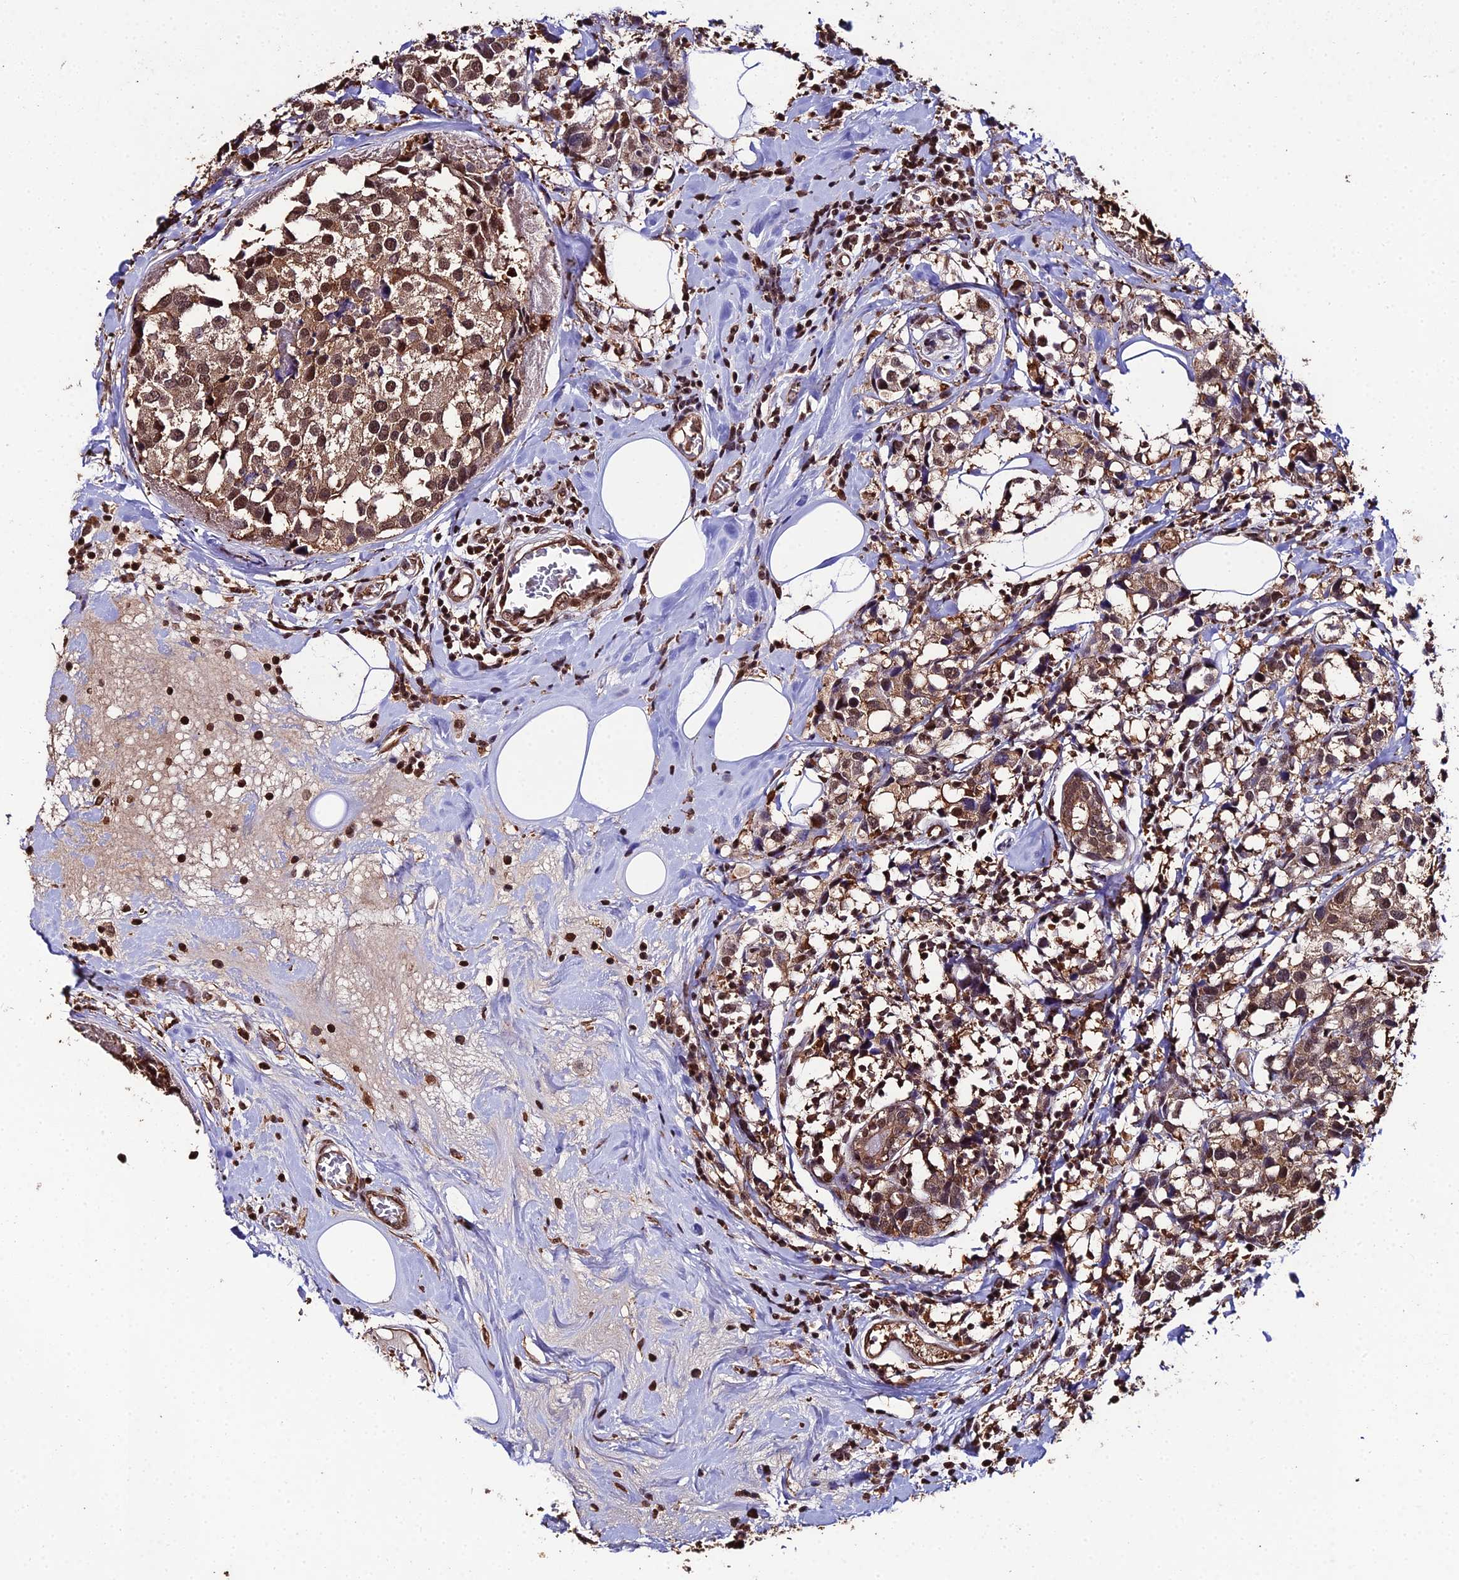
{"staining": {"intensity": "moderate", "quantity": ">75%", "location": "cytoplasmic/membranous,nuclear"}, "tissue": "breast cancer", "cell_type": "Tumor cells", "image_type": "cancer", "snomed": [{"axis": "morphology", "description": "Lobular carcinoma"}, {"axis": "topography", "description": "Breast"}], "caption": "Tumor cells demonstrate medium levels of moderate cytoplasmic/membranous and nuclear positivity in approximately >75% of cells in human lobular carcinoma (breast).", "gene": "PPP4C", "patient": {"sex": "female", "age": 59}}